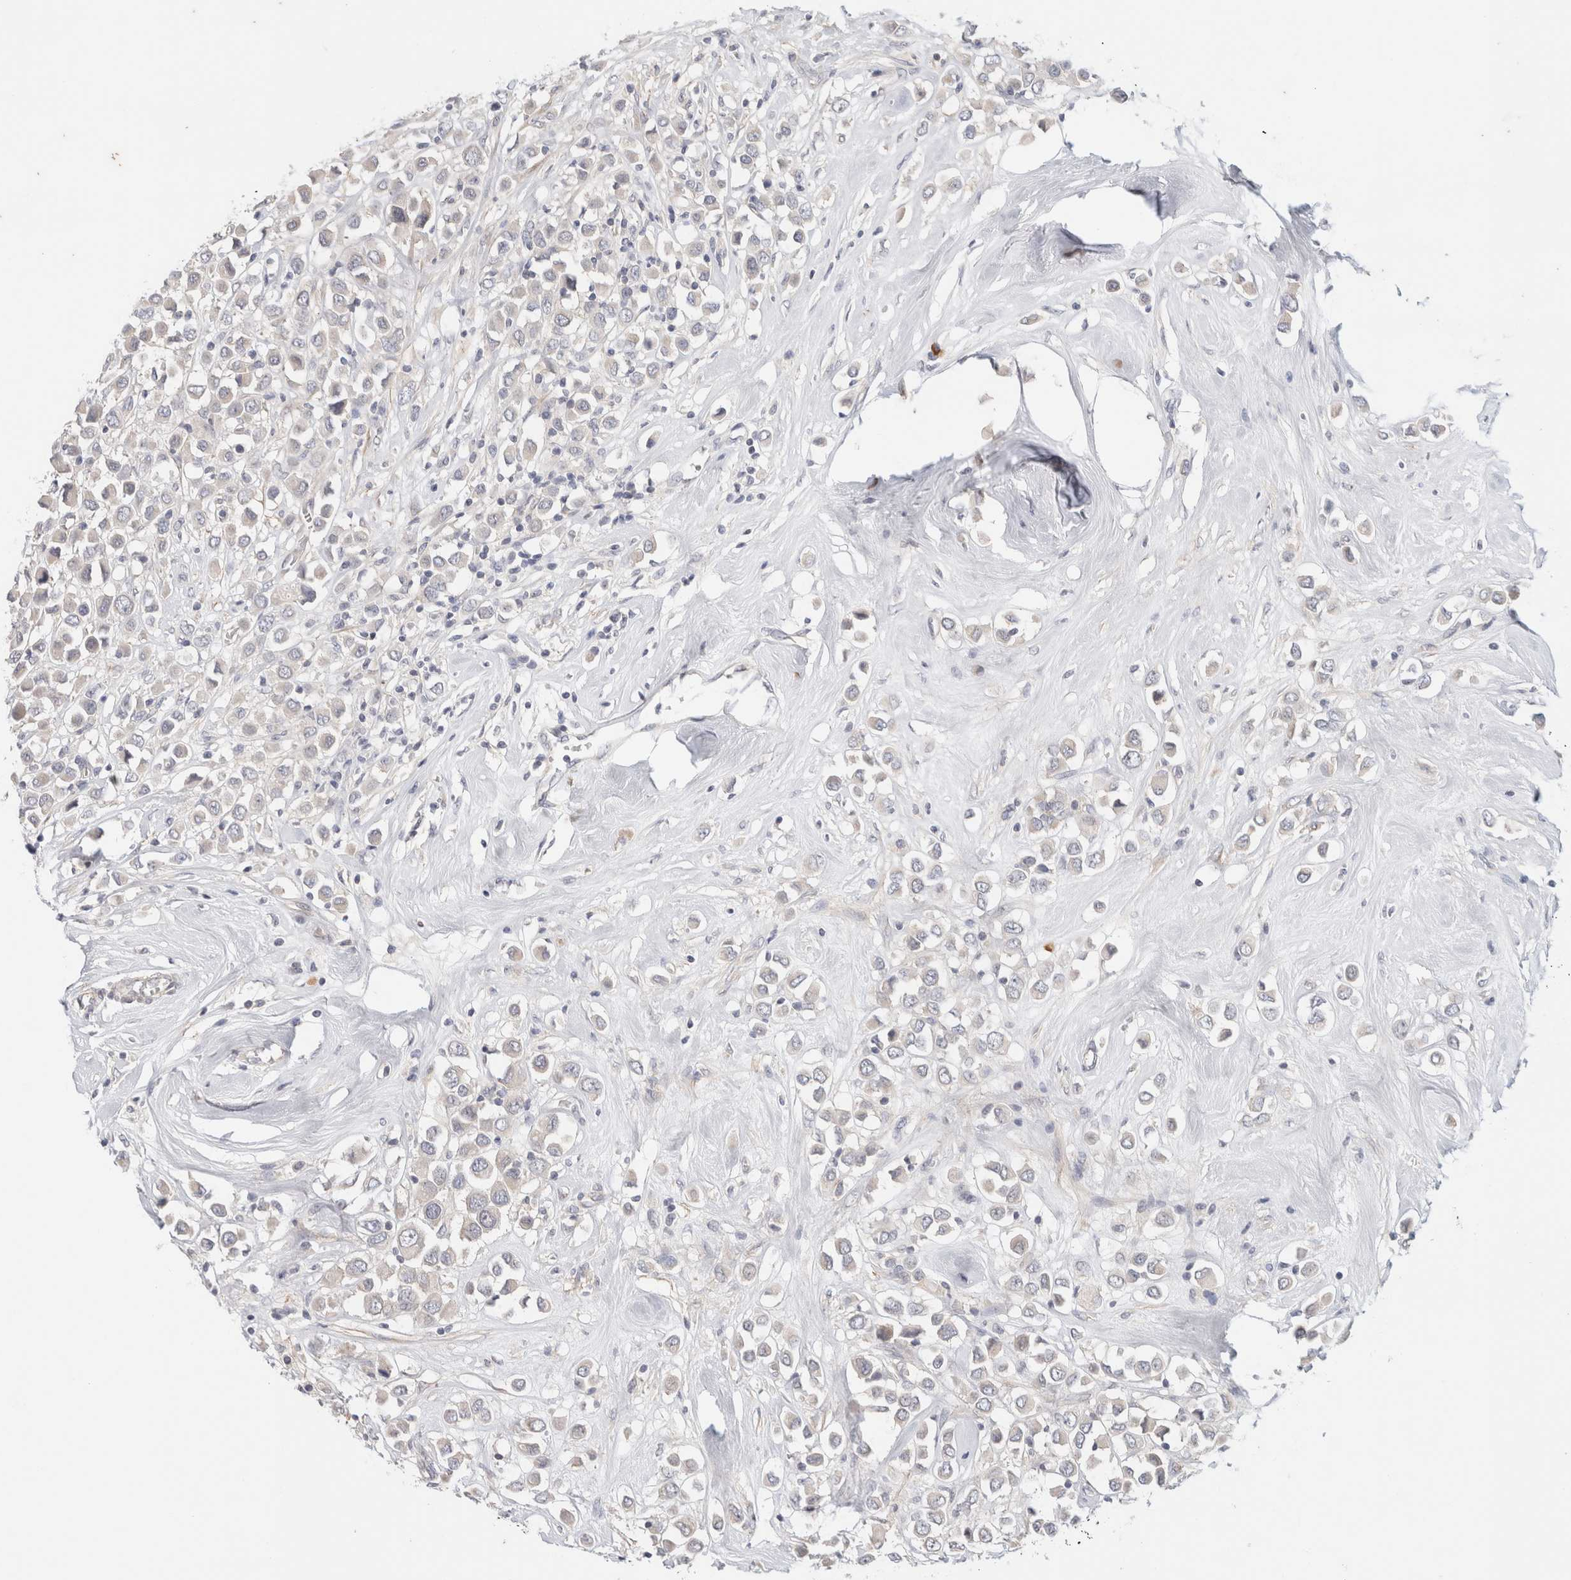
{"staining": {"intensity": "negative", "quantity": "none", "location": "none"}, "tissue": "breast cancer", "cell_type": "Tumor cells", "image_type": "cancer", "snomed": [{"axis": "morphology", "description": "Duct carcinoma"}, {"axis": "topography", "description": "Breast"}], "caption": "A high-resolution image shows immunohistochemistry staining of infiltrating ductal carcinoma (breast), which demonstrates no significant expression in tumor cells.", "gene": "SPRTN", "patient": {"sex": "female", "age": 61}}